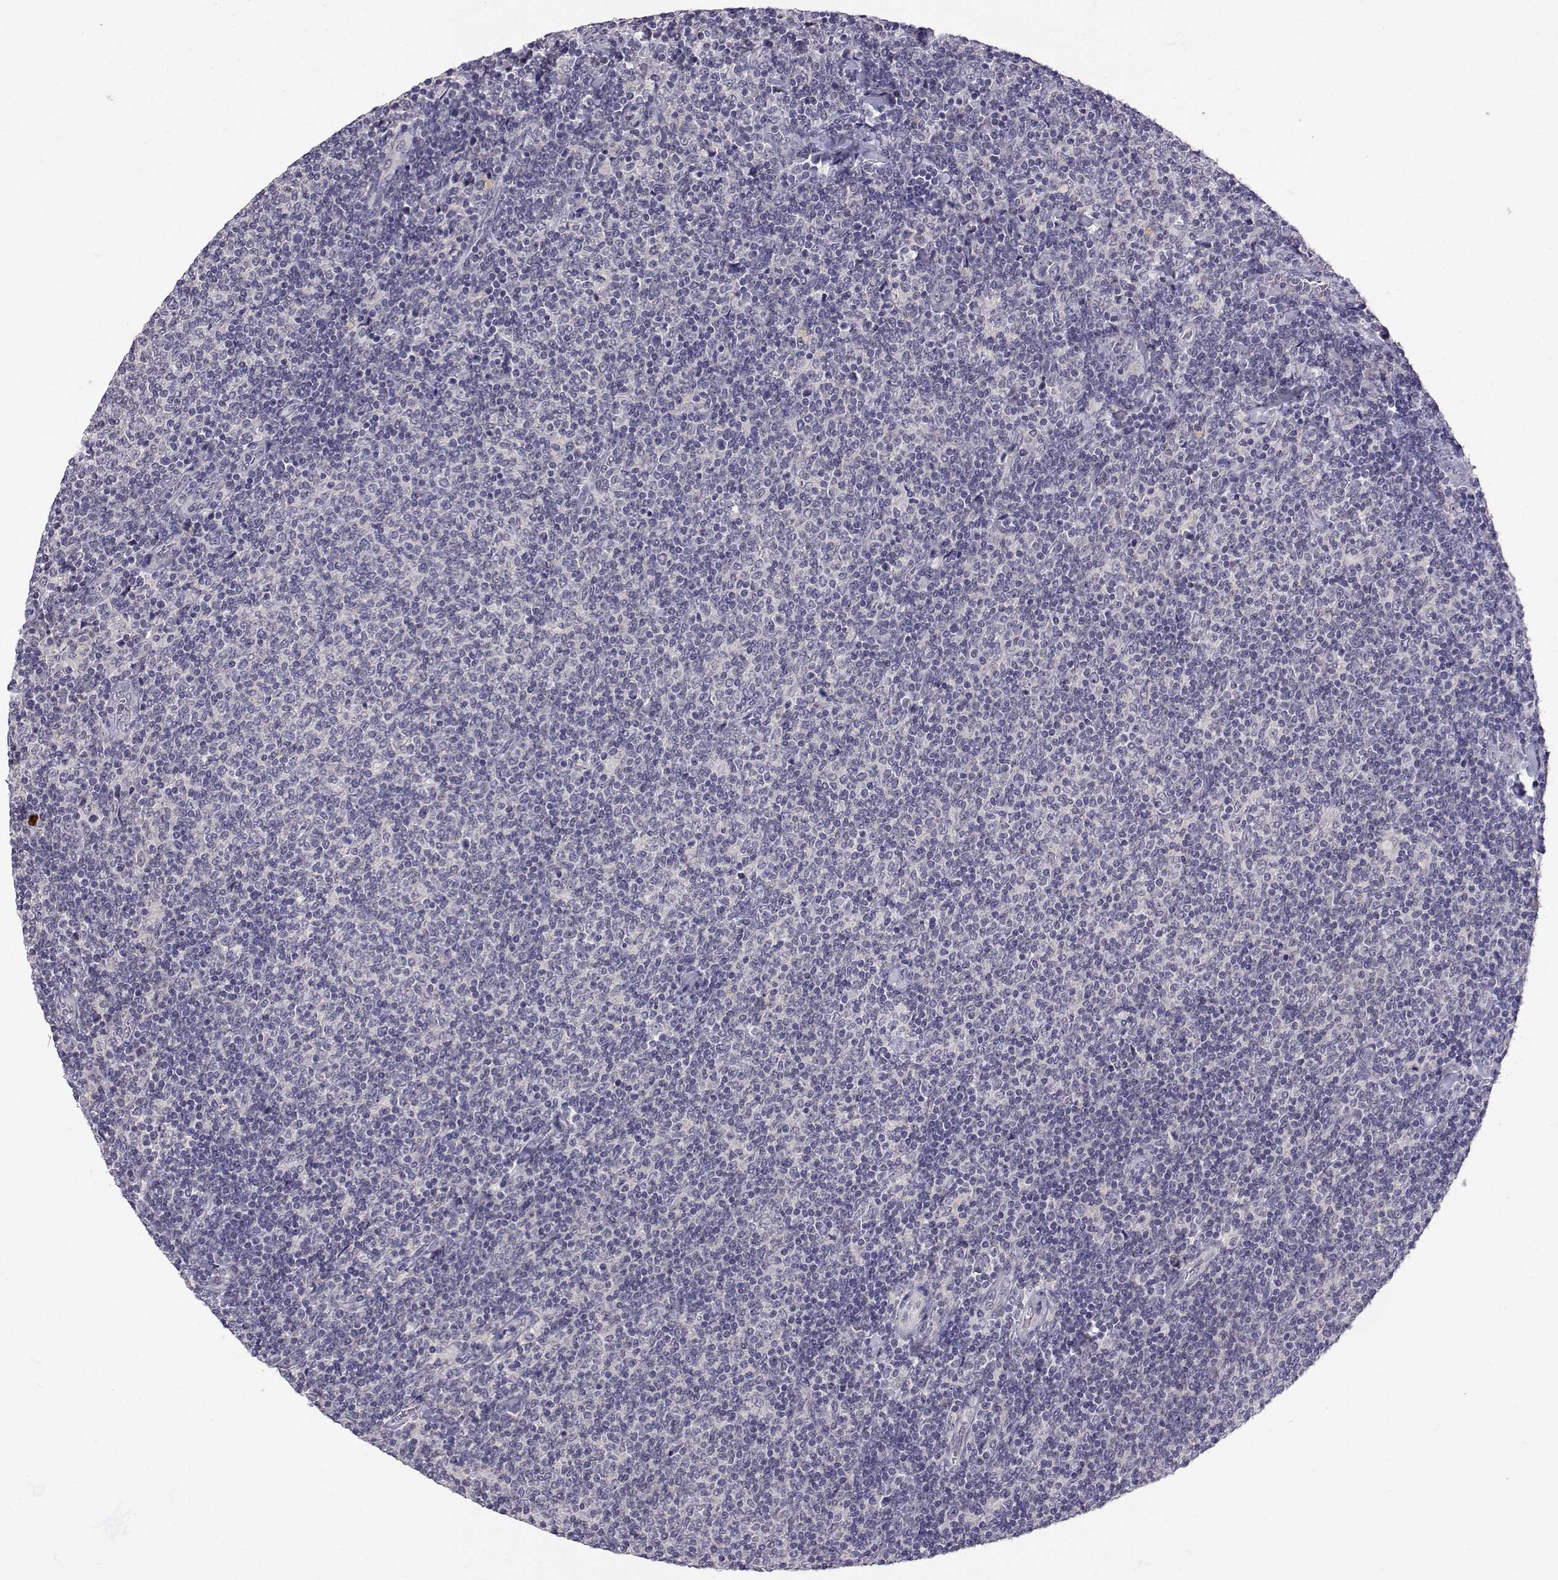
{"staining": {"intensity": "negative", "quantity": "none", "location": "none"}, "tissue": "lymphoma", "cell_type": "Tumor cells", "image_type": "cancer", "snomed": [{"axis": "morphology", "description": "Malignant lymphoma, non-Hodgkin's type, Low grade"}, {"axis": "topography", "description": "Lymph node"}], "caption": "This is a image of immunohistochemistry (IHC) staining of malignant lymphoma, non-Hodgkin's type (low-grade), which shows no positivity in tumor cells.", "gene": "SLC6A3", "patient": {"sex": "male", "age": 52}}